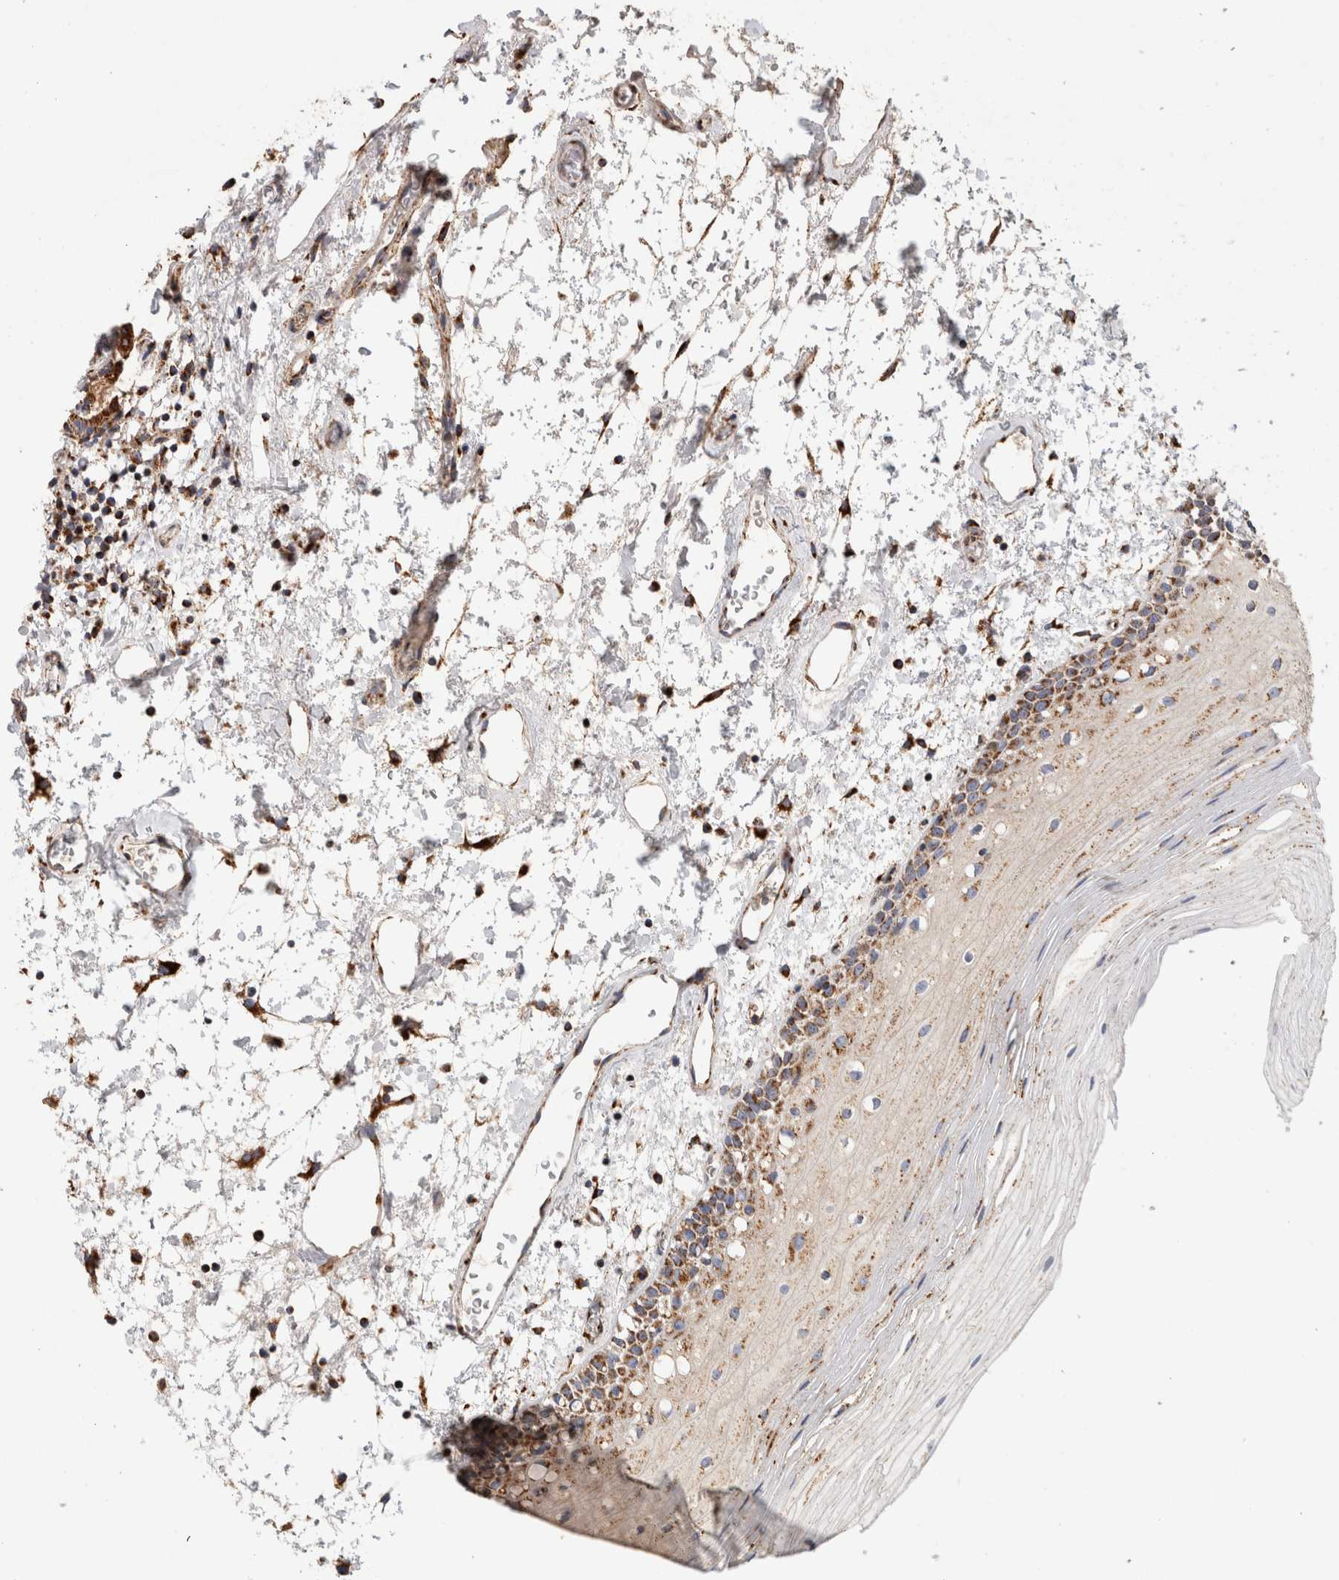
{"staining": {"intensity": "moderate", "quantity": "25%-75%", "location": "cytoplasmic/membranous"}, "tissue": "oral mucosa", "cell_type": "Squamous epithelial cells", "image_type": "normal", "snomed": [{"axis": "morphology", "description": "Normal tissue, NOS"}, {"axis": "topography", "description": "Oral tissue"}], "caption": "Protein staining of unremarkable oral mucosa demonstrates moderate cytoplasmic/membranous staining in approximately 25%-75% of squamous epithelial cells.", "gene": "IARS2", "patient": {"sex": "male", "age": 52}}